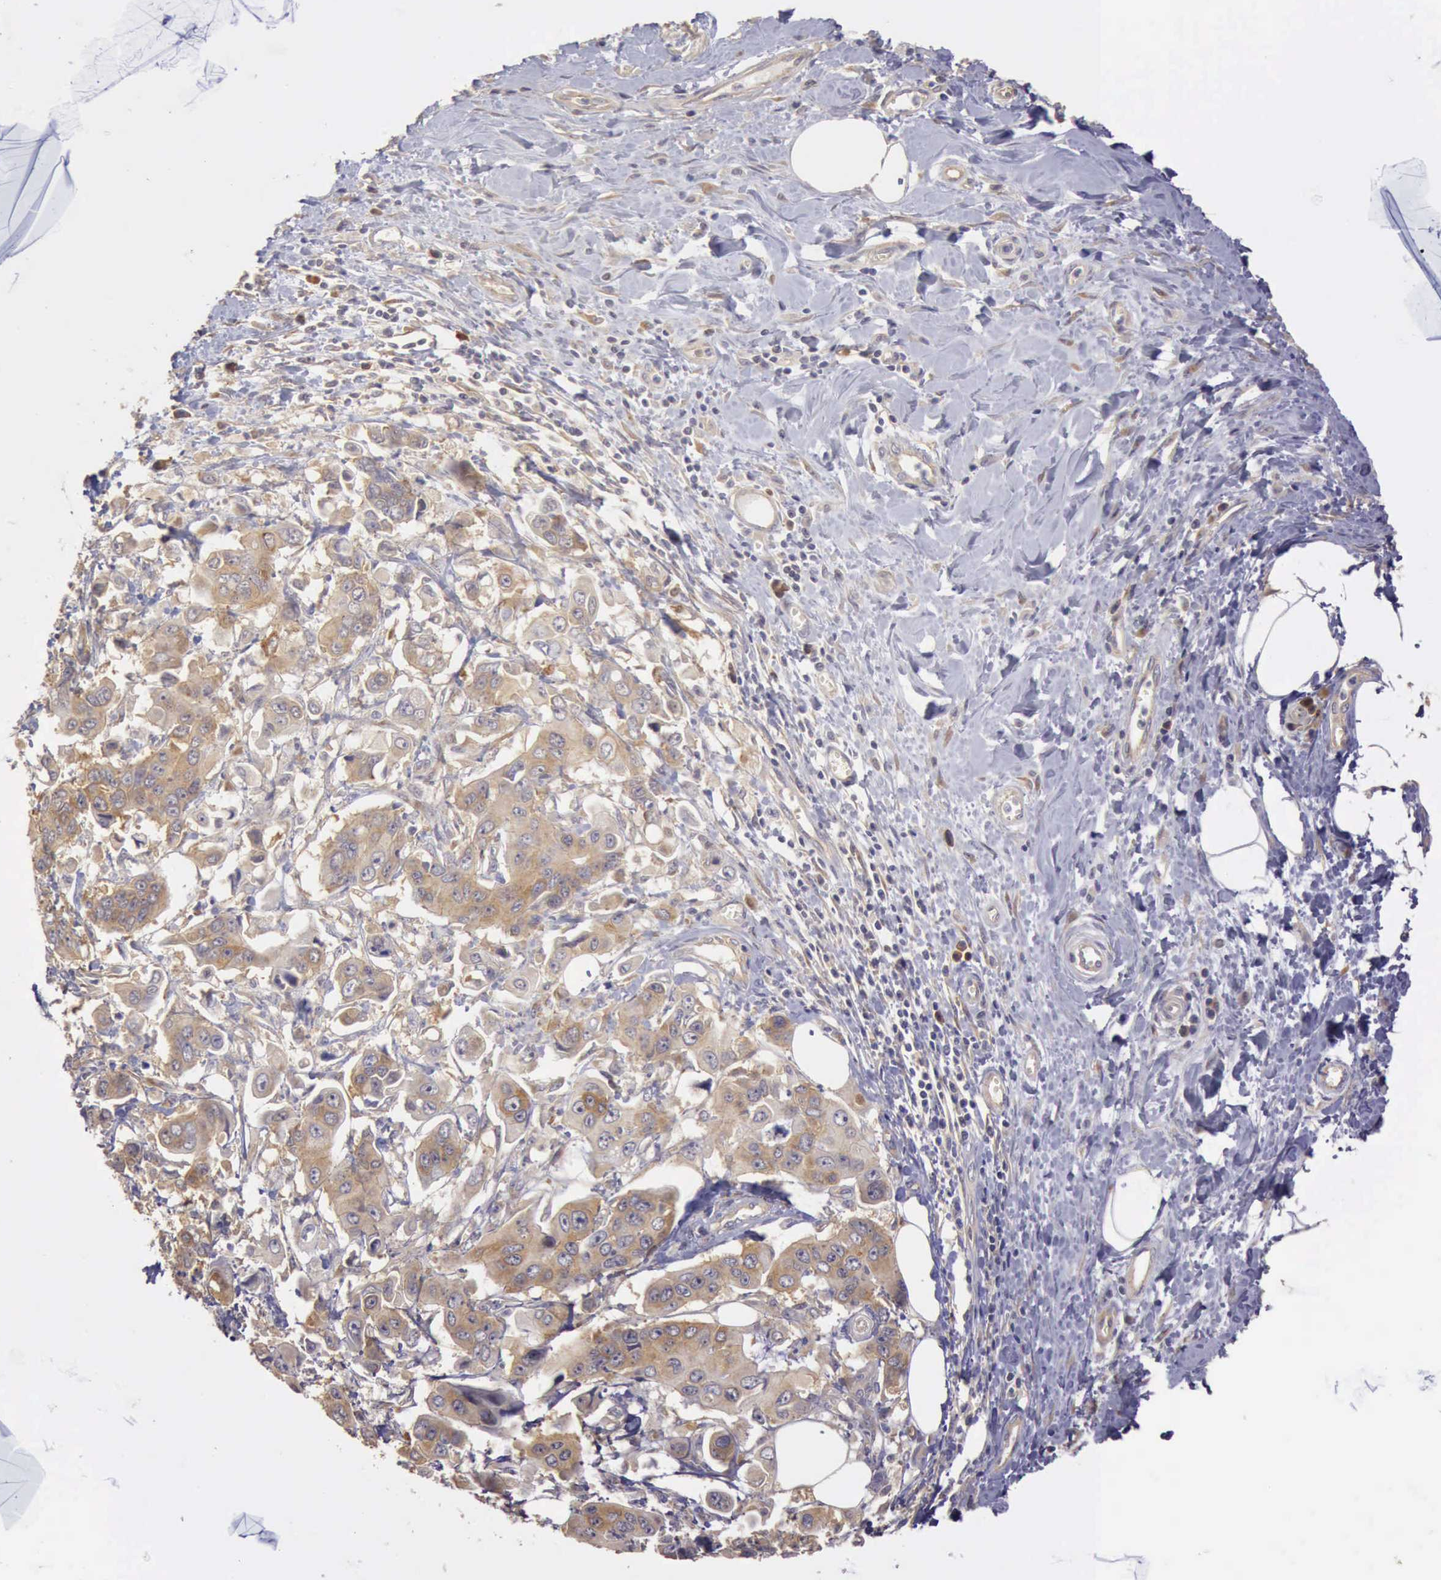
{"staining": {"intensity": "moderate", "quantity": ">75%", "location": "cytoplasmic/membranous"}, "tissue": "stomach cancer", "cell_type": "Tumor cells", "image_type": "cancer", "snomed": [{"axis": "morphology", "description": "Adenocarcinoma, NOS"}, {"axis": "topography", "description": "Stomach, upper"}], "caption": "Stomach cancer stained with a protein marker displays moderate staining in tumor cells.", "gene": "EIF5", "patient": {"sex": "male", "age": 80}}